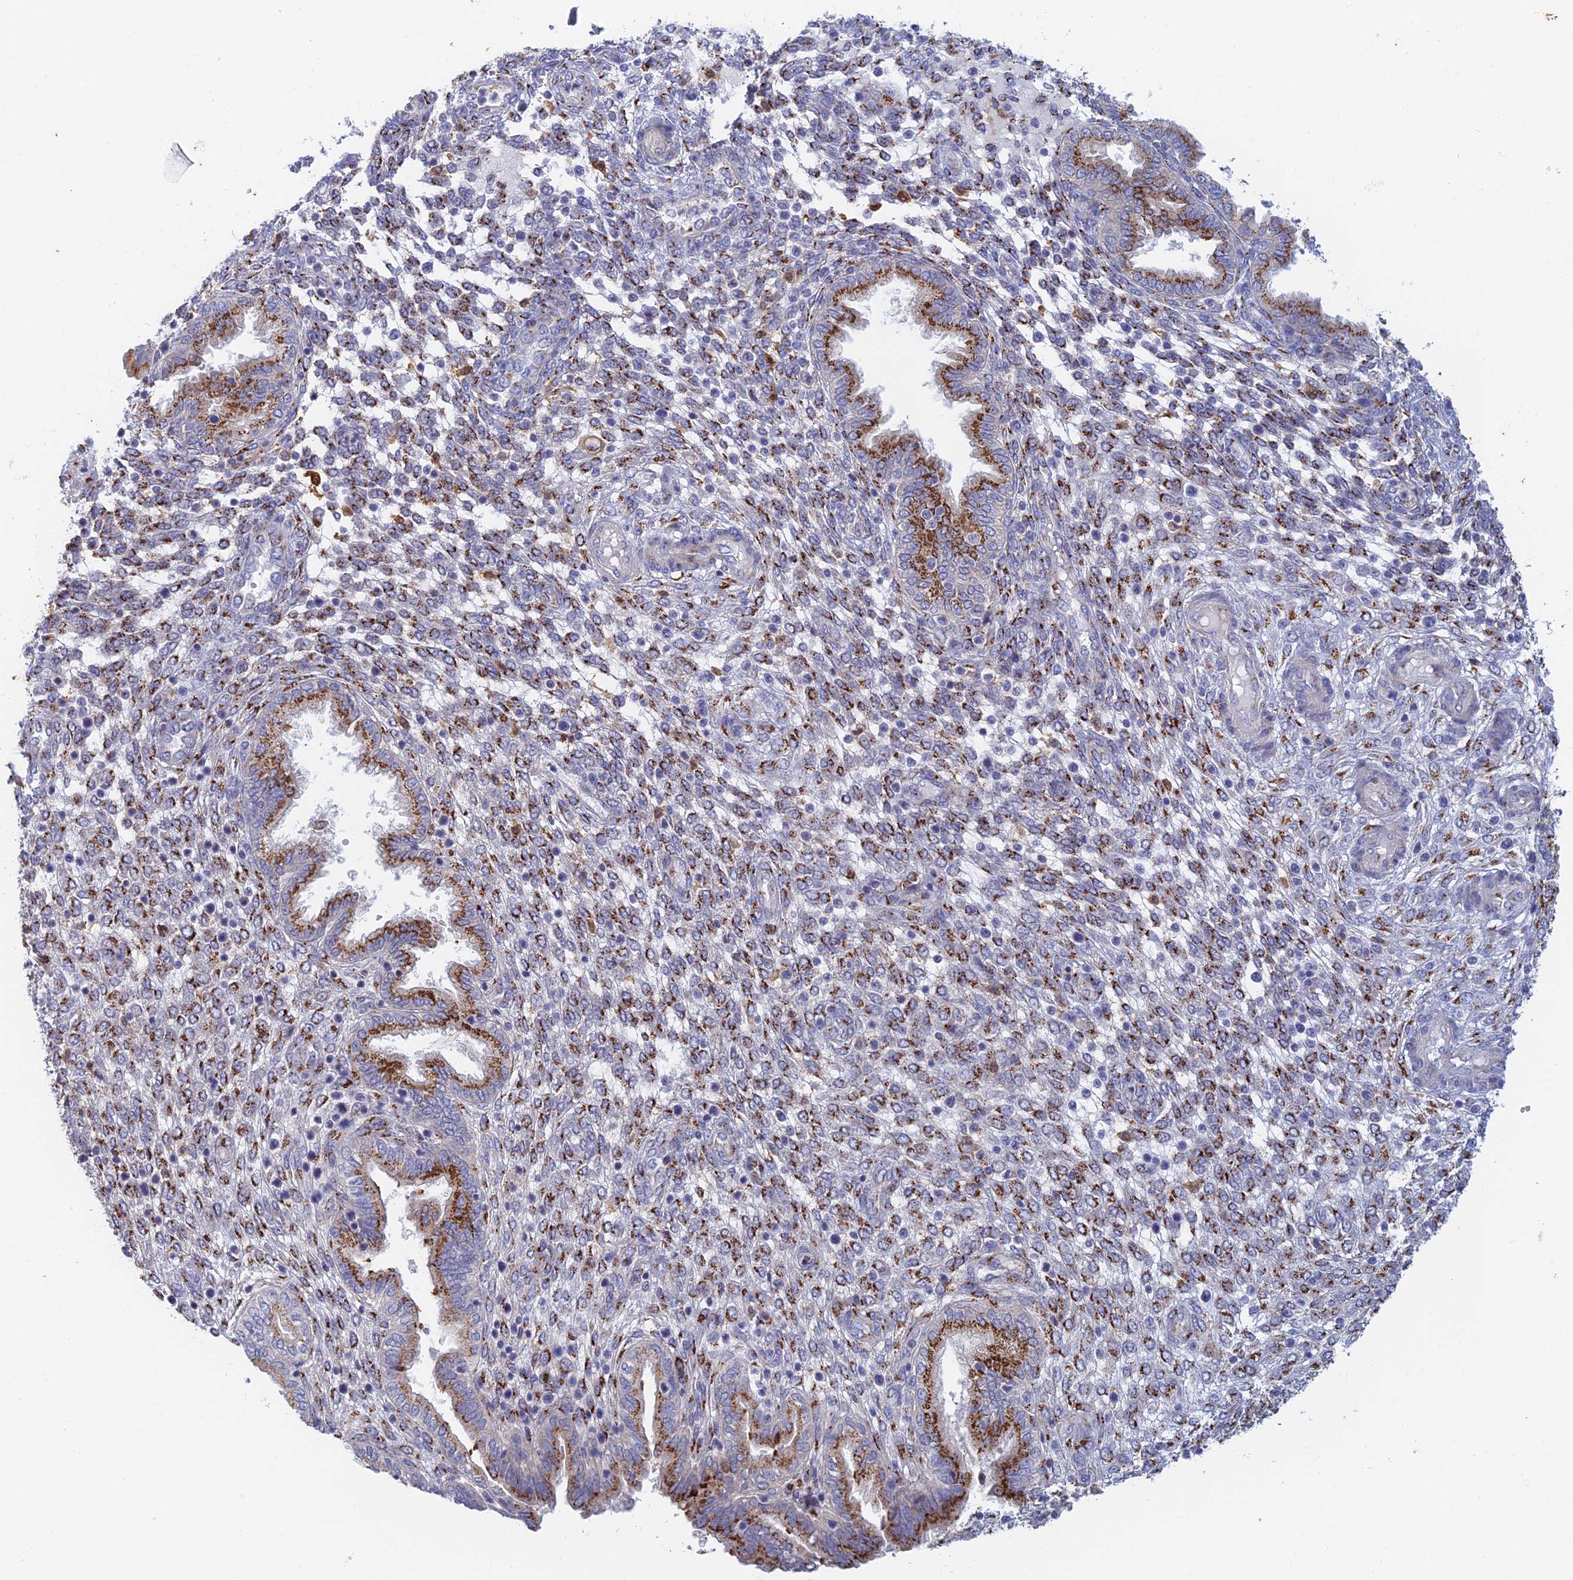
{"staining": {"intensity": "strong", "quantity": "25%-75%", "location": "cytoplasmic/membranous"}, "tissue": "endometrium", "cell_type": "Cells in endometrial stroma", "image_type": "normal", "snomed": [{"axis": "morphology", "description": "Normal tissue, NOS"}, {"axis": "topography", "description": "Endometrium"}], "caption": "A micrograph showing strong cytoplasmic/membranous positivity in about 25%-75% of cells in endometrial stroma in benign endometrium, as visualized by brown immunohistochemical staining.", "gene": "SLC24A3", "patient": {"sex": "female", "age": 33}}